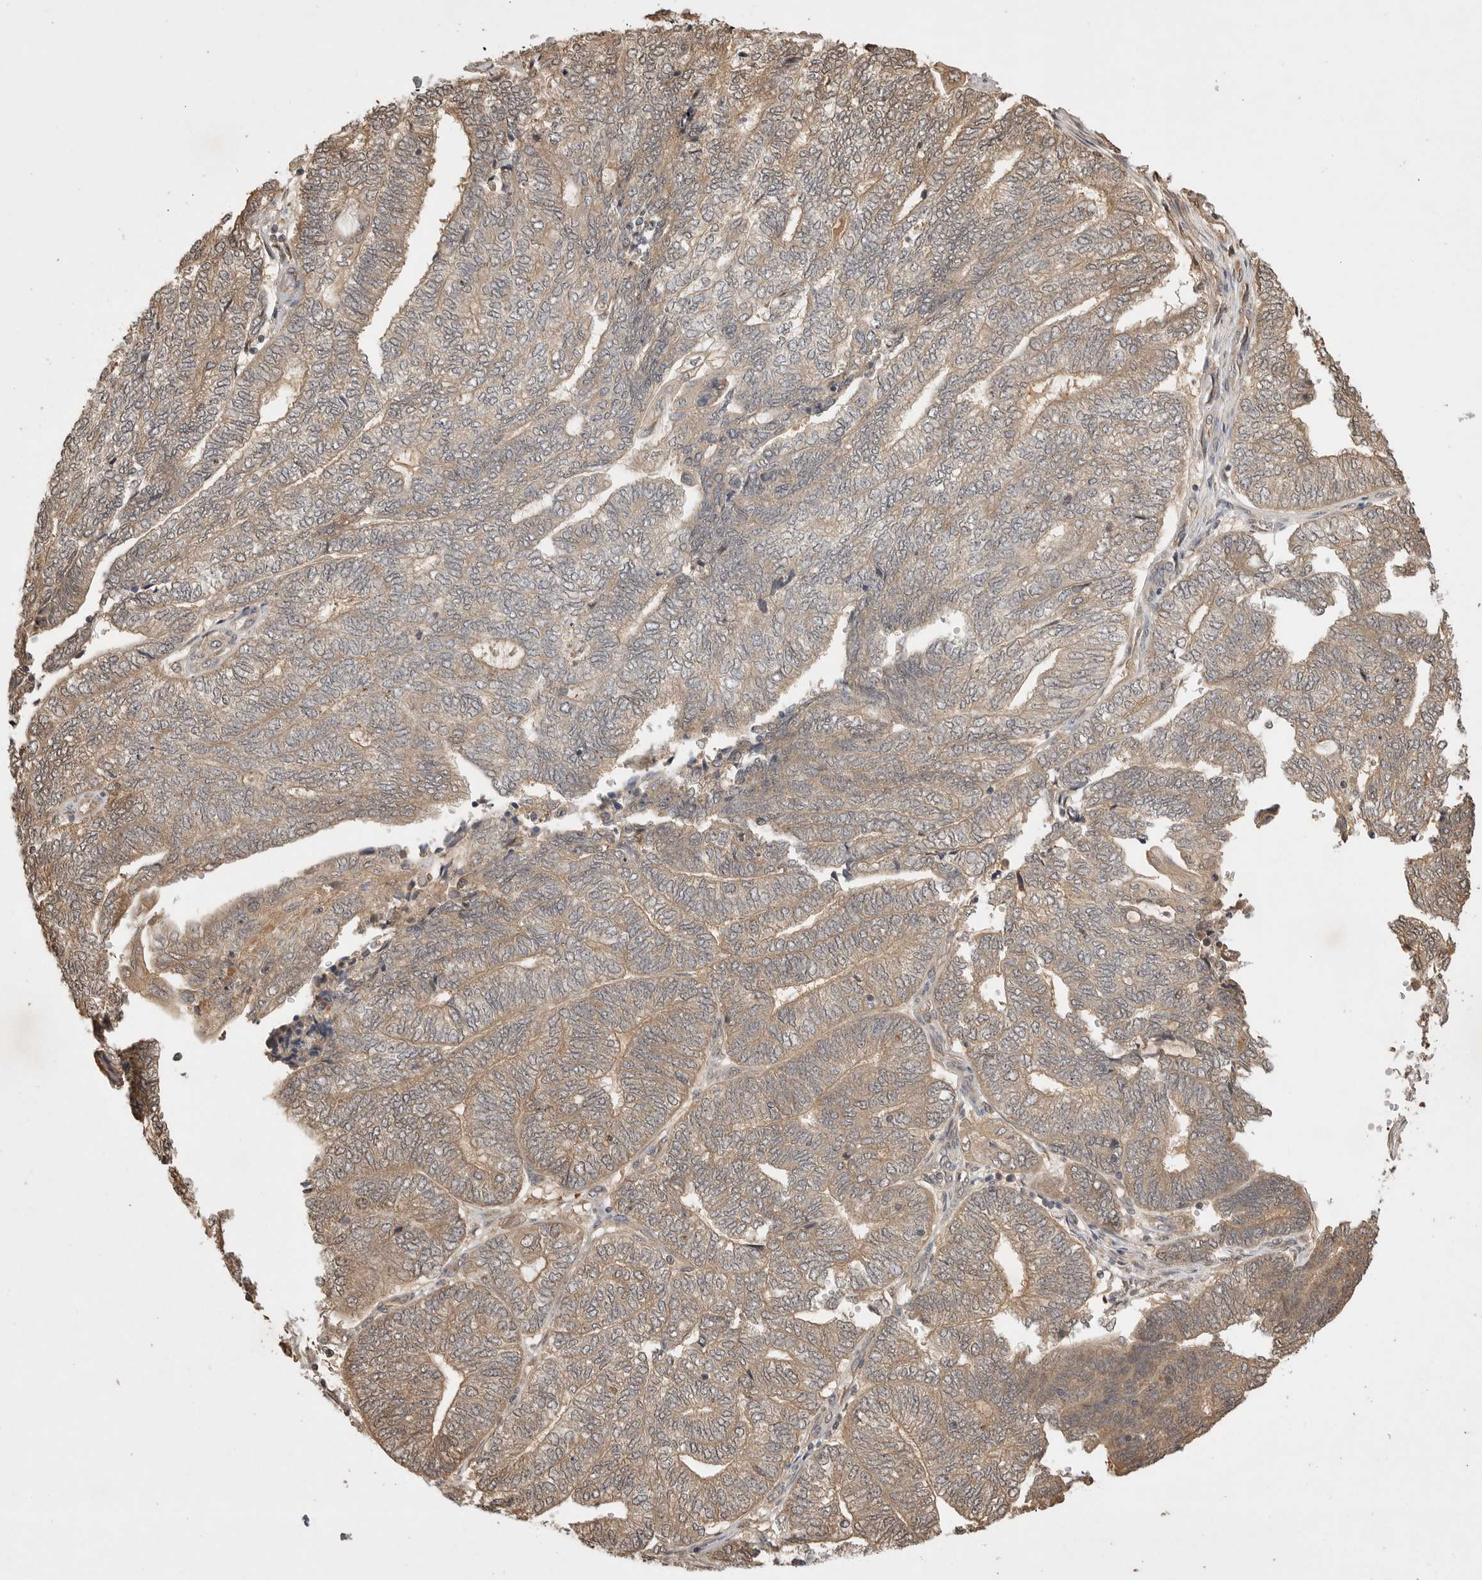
{"staining": {"intensity": "weak", "quantity": ">75%", "location": "cytoplasmic/membranous"}, "tissue": "endometrial cancer", "cell_type": "Tumor cells", "image_type": "cancer", "snomed": [{"axis": "morphology", "description": "Adenocarcinoma, NOS"}, {"axis": "topography", "description": "Uterus"}, {"axis": "topography", "description": "Endometrium"}], "caption": "Weak cytoplasmic/membranous positivity for a protein is appreciated in about >75% of tumor cells of endometrial adenocarcinoma using IHC.", "gene": "PRMT3", "patient": {"sex": "female", "age": 70}}